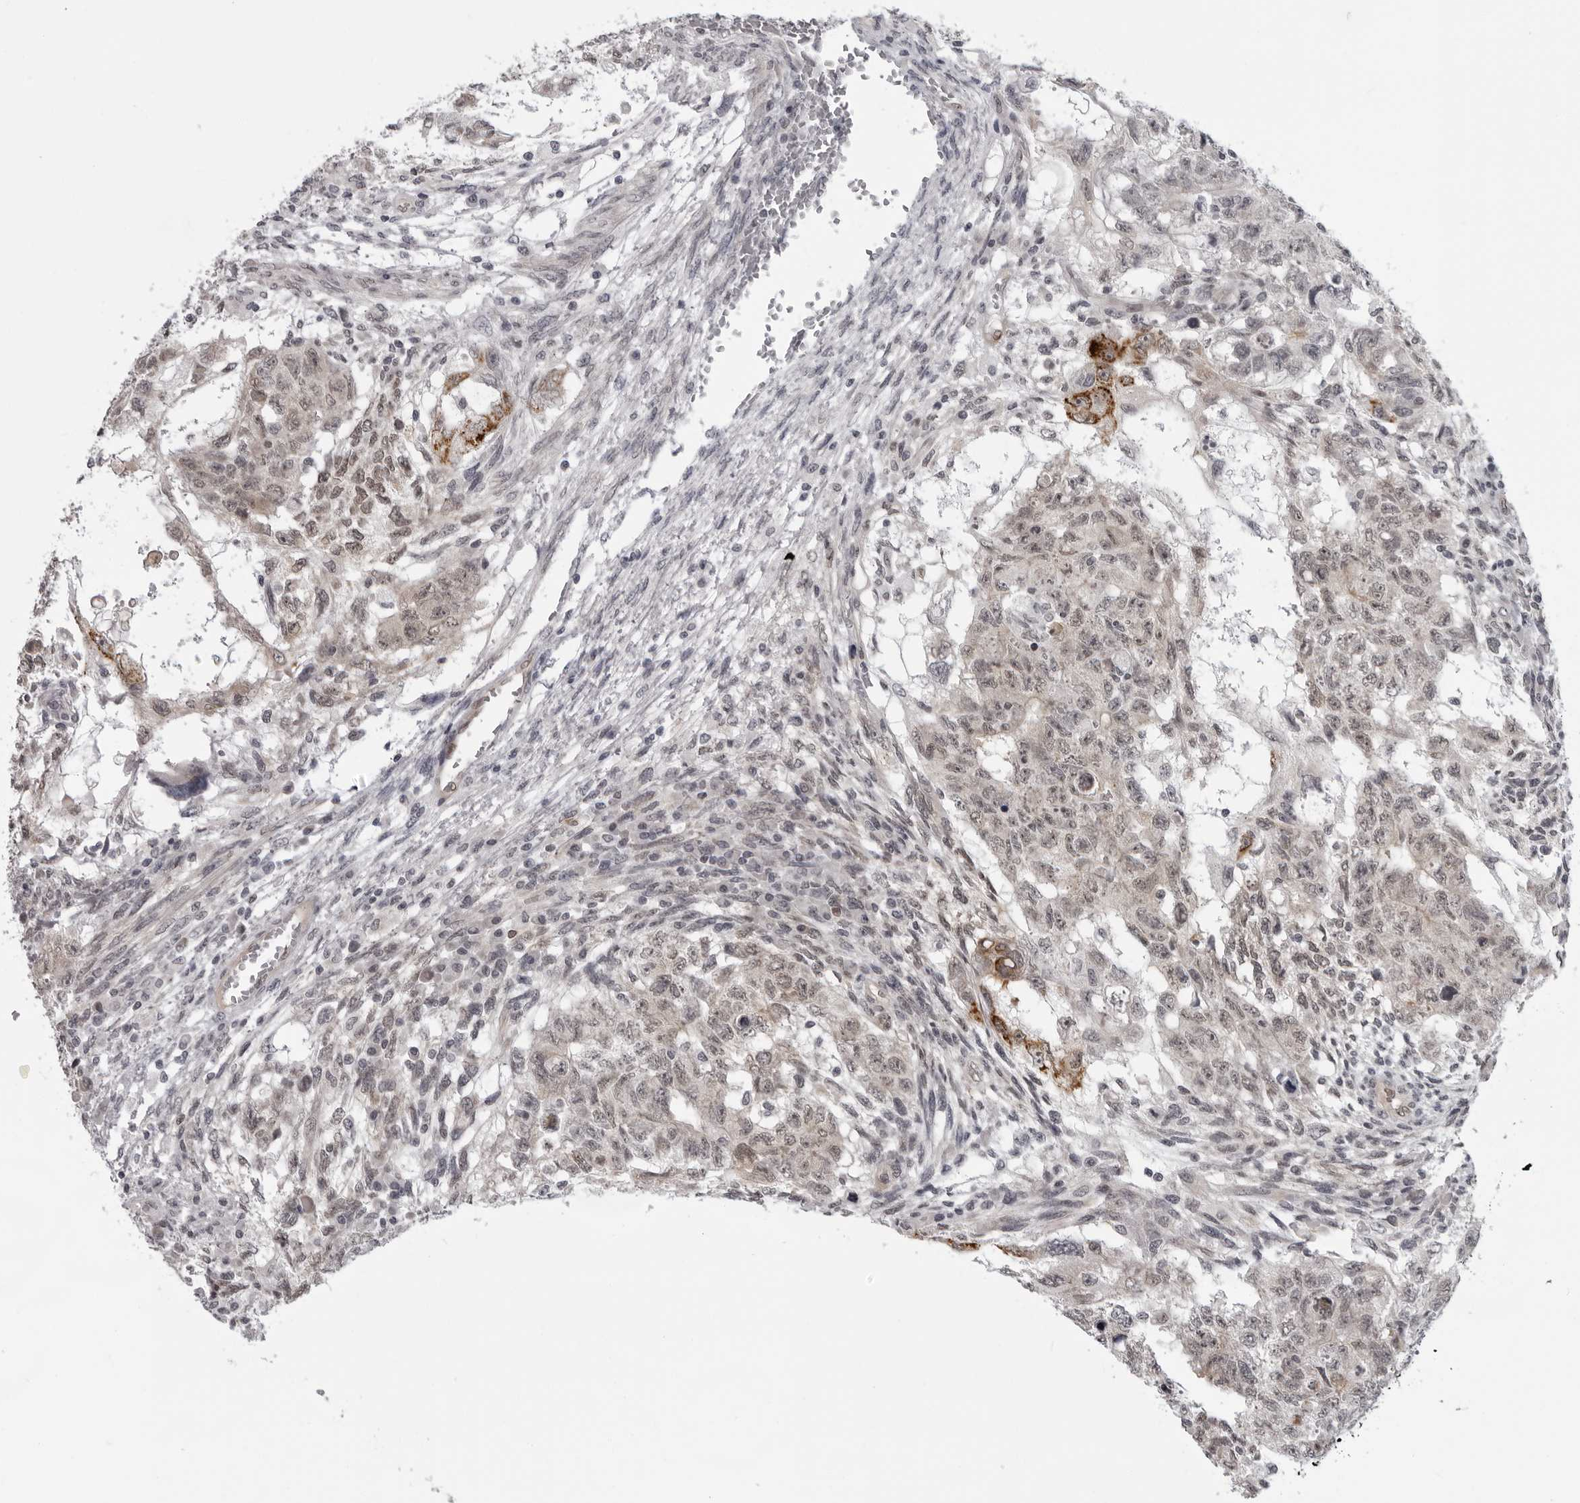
{"staining": {"intensity": "weak", "quantity": ">75%", "location": "nuclear"}, "tissue": "testis cancer", "cell_type": "Tumor cells", "image_type": "cancer", "snomed": [{"axis": "morphology", "description": "Normal tissue, NOS"}, {"axis": "morphology", "description": "Carcinoma, Embryonal, NOS"}, {"axis": "topography", "description": "Testis"}], "caption": "High-magnification brightfield microscopy of testis cancer stained with DAB (3,3'-diaminobenzidine) (brown) and counterstained with hematoxylin (blue). tumor cells exhibit weak nuclear expression is identified in about>75% of cells. The protein is stained brown, and the nuclei are stained in blue (DAB IHC with brightfield microscopy, high magnification).", "gene": "MAPK12", "patient": {"sex": "male", "age": 36}}